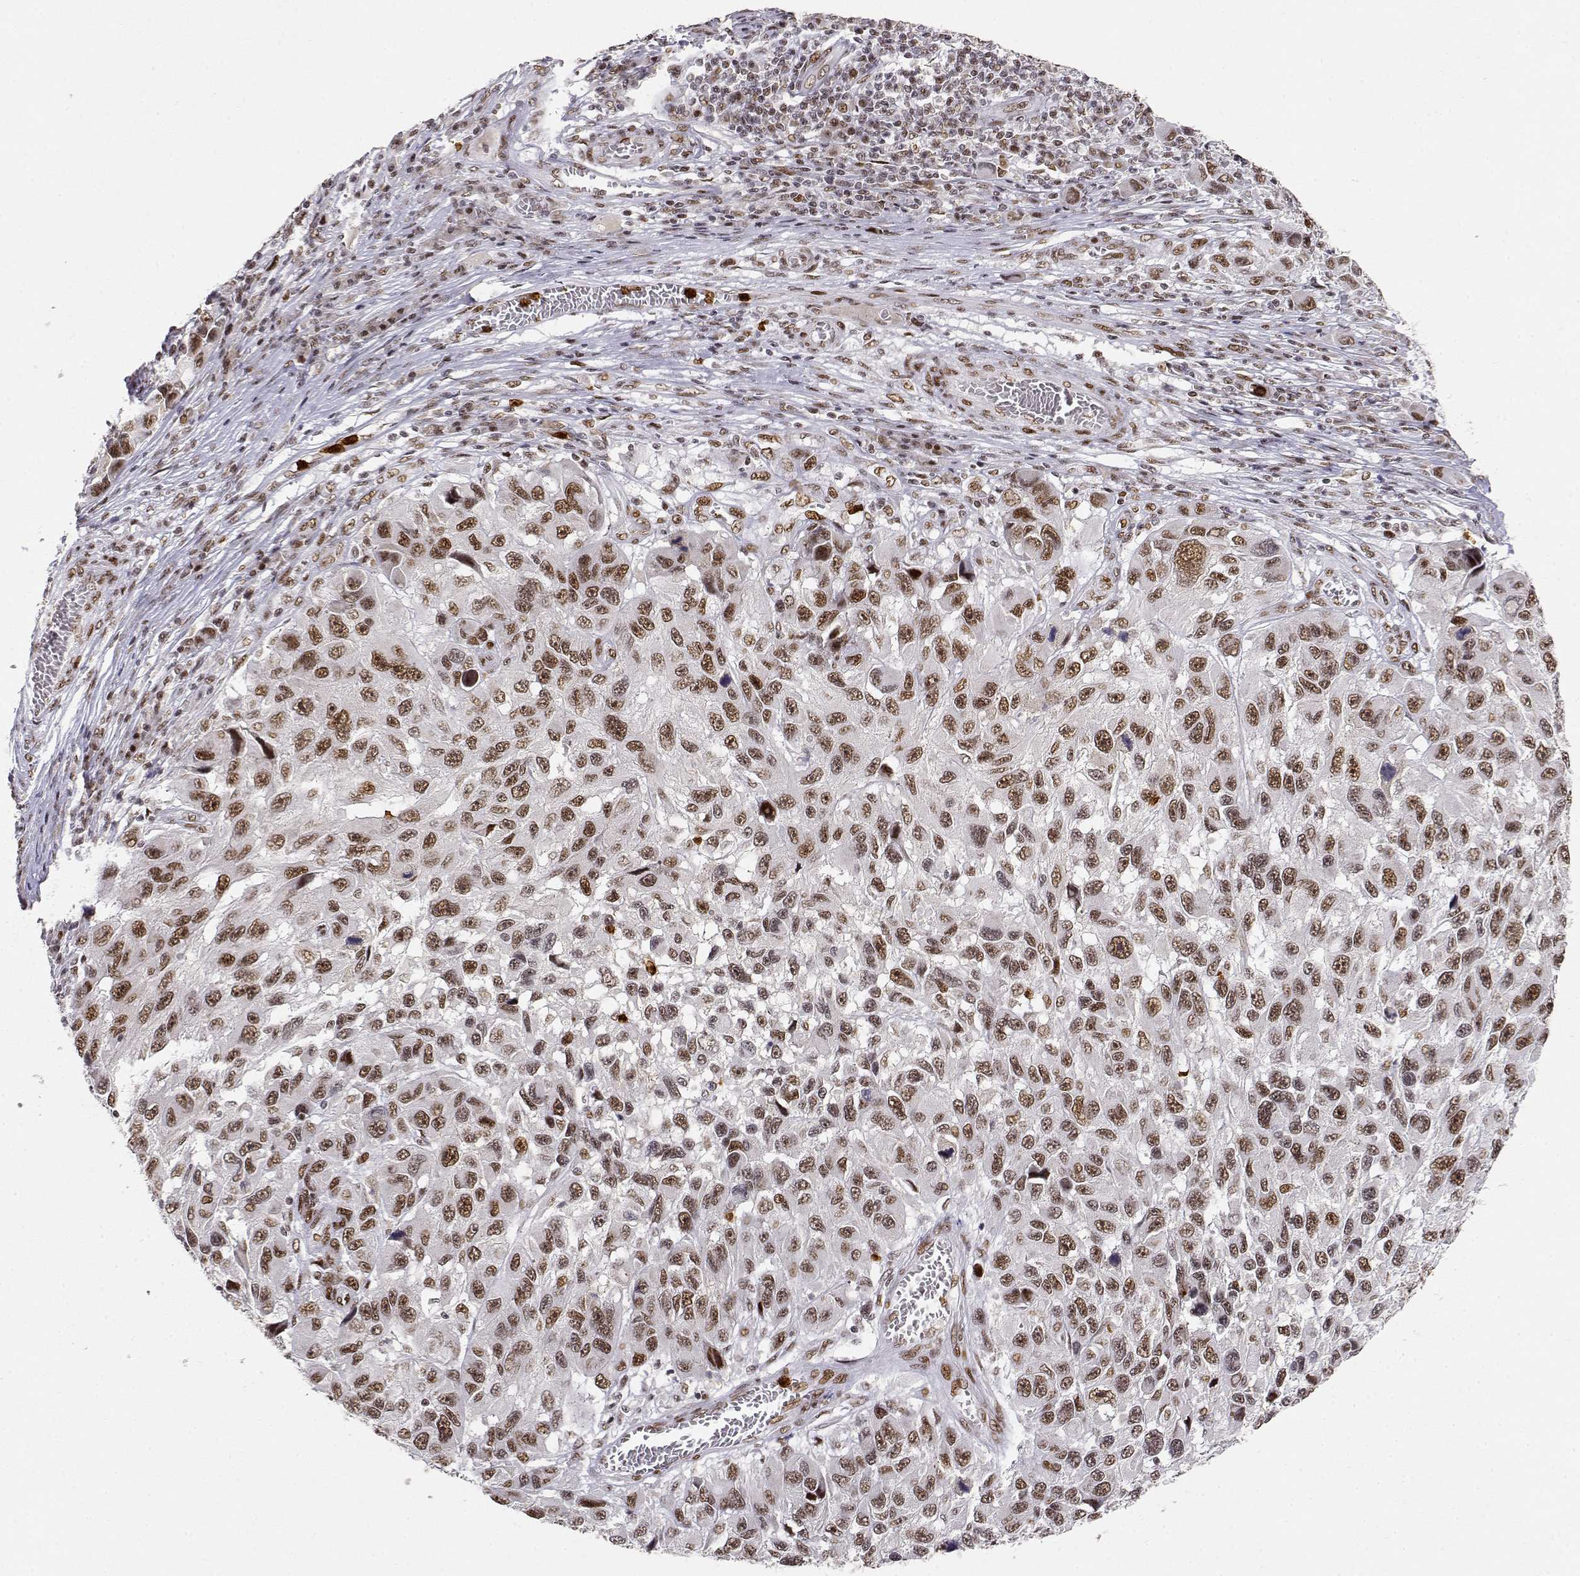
{"staining": {"intensity": "moderate", "quantity": ">75%", "location": "nuclear"}, "tissue": "melanoma", "cell_type": "Tumor cells", "image_type": "cancer", "snomed": [{"axis": "morphology", "description": "Malignant melanoma, NOS"}, {"axis": "topography", "description": "Skin"}], "caption": "This image displays immunohistochemistry staining of melanoma, with medium moderate nuclear staining in about >75% of tumor cells.", "gene": "RSF1", "patient": {"sex": "male", "age": 53}}